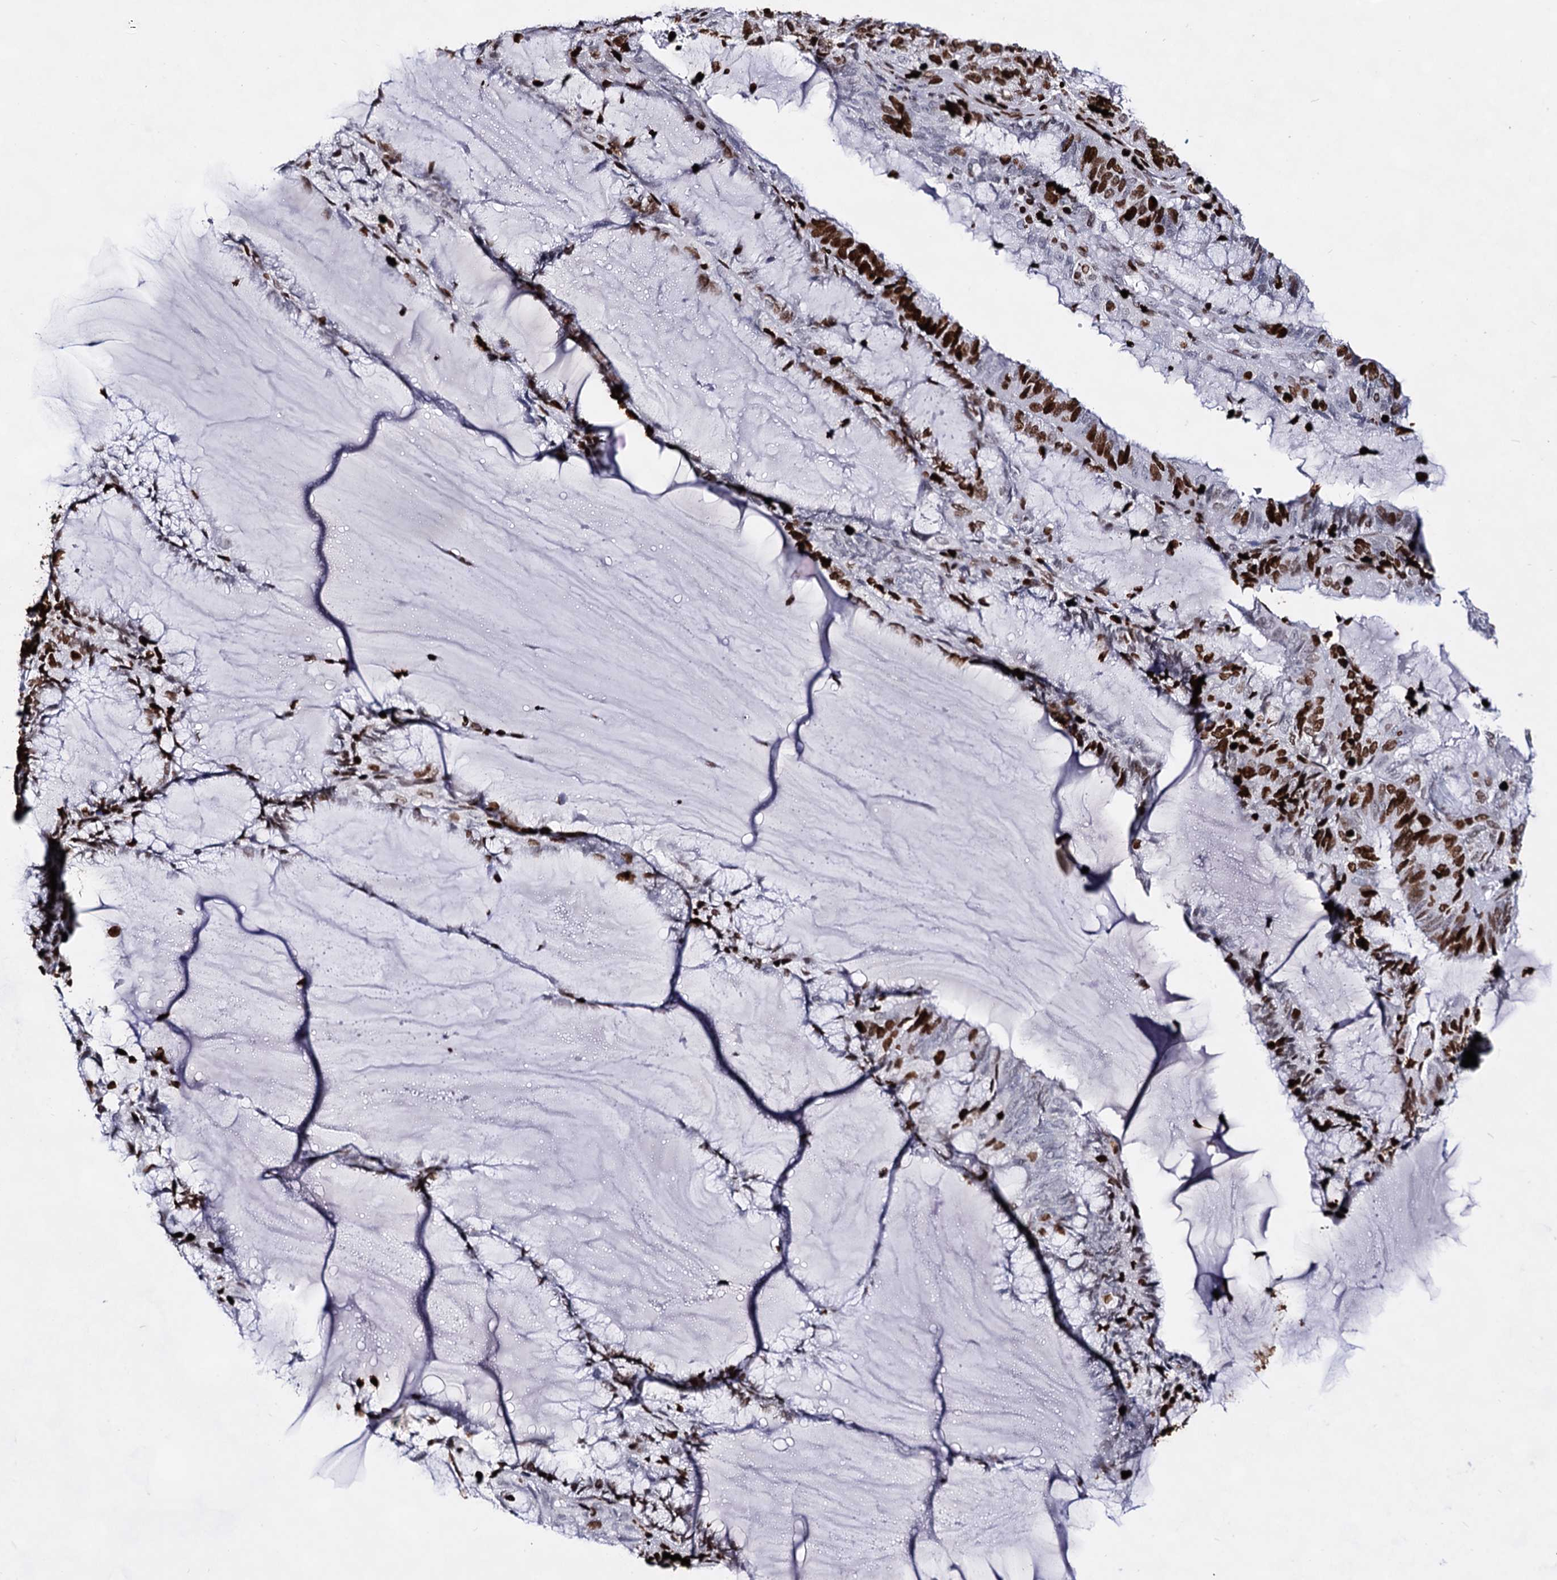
{"staining": {"intensity": "strong", "quantity": "25%-75%", "location": "nuclear"}, "tissue": "endometrial cancer", "cell_type": "Tumor cells", "image_type": "cancer", "snomed": [{"axis": "morphology", "description": "Adenocarcinoma, NOS"}, {"axis": "topography", "description": "Endometrium"}], "caption": "Endometrial cancer tissue displays strong nuclear expression in about 25%-75% of tumor cells, visualized by immunohistochemistry.", "gene": "HMGB2", "patient": {"sex": "female", "age": 81}}